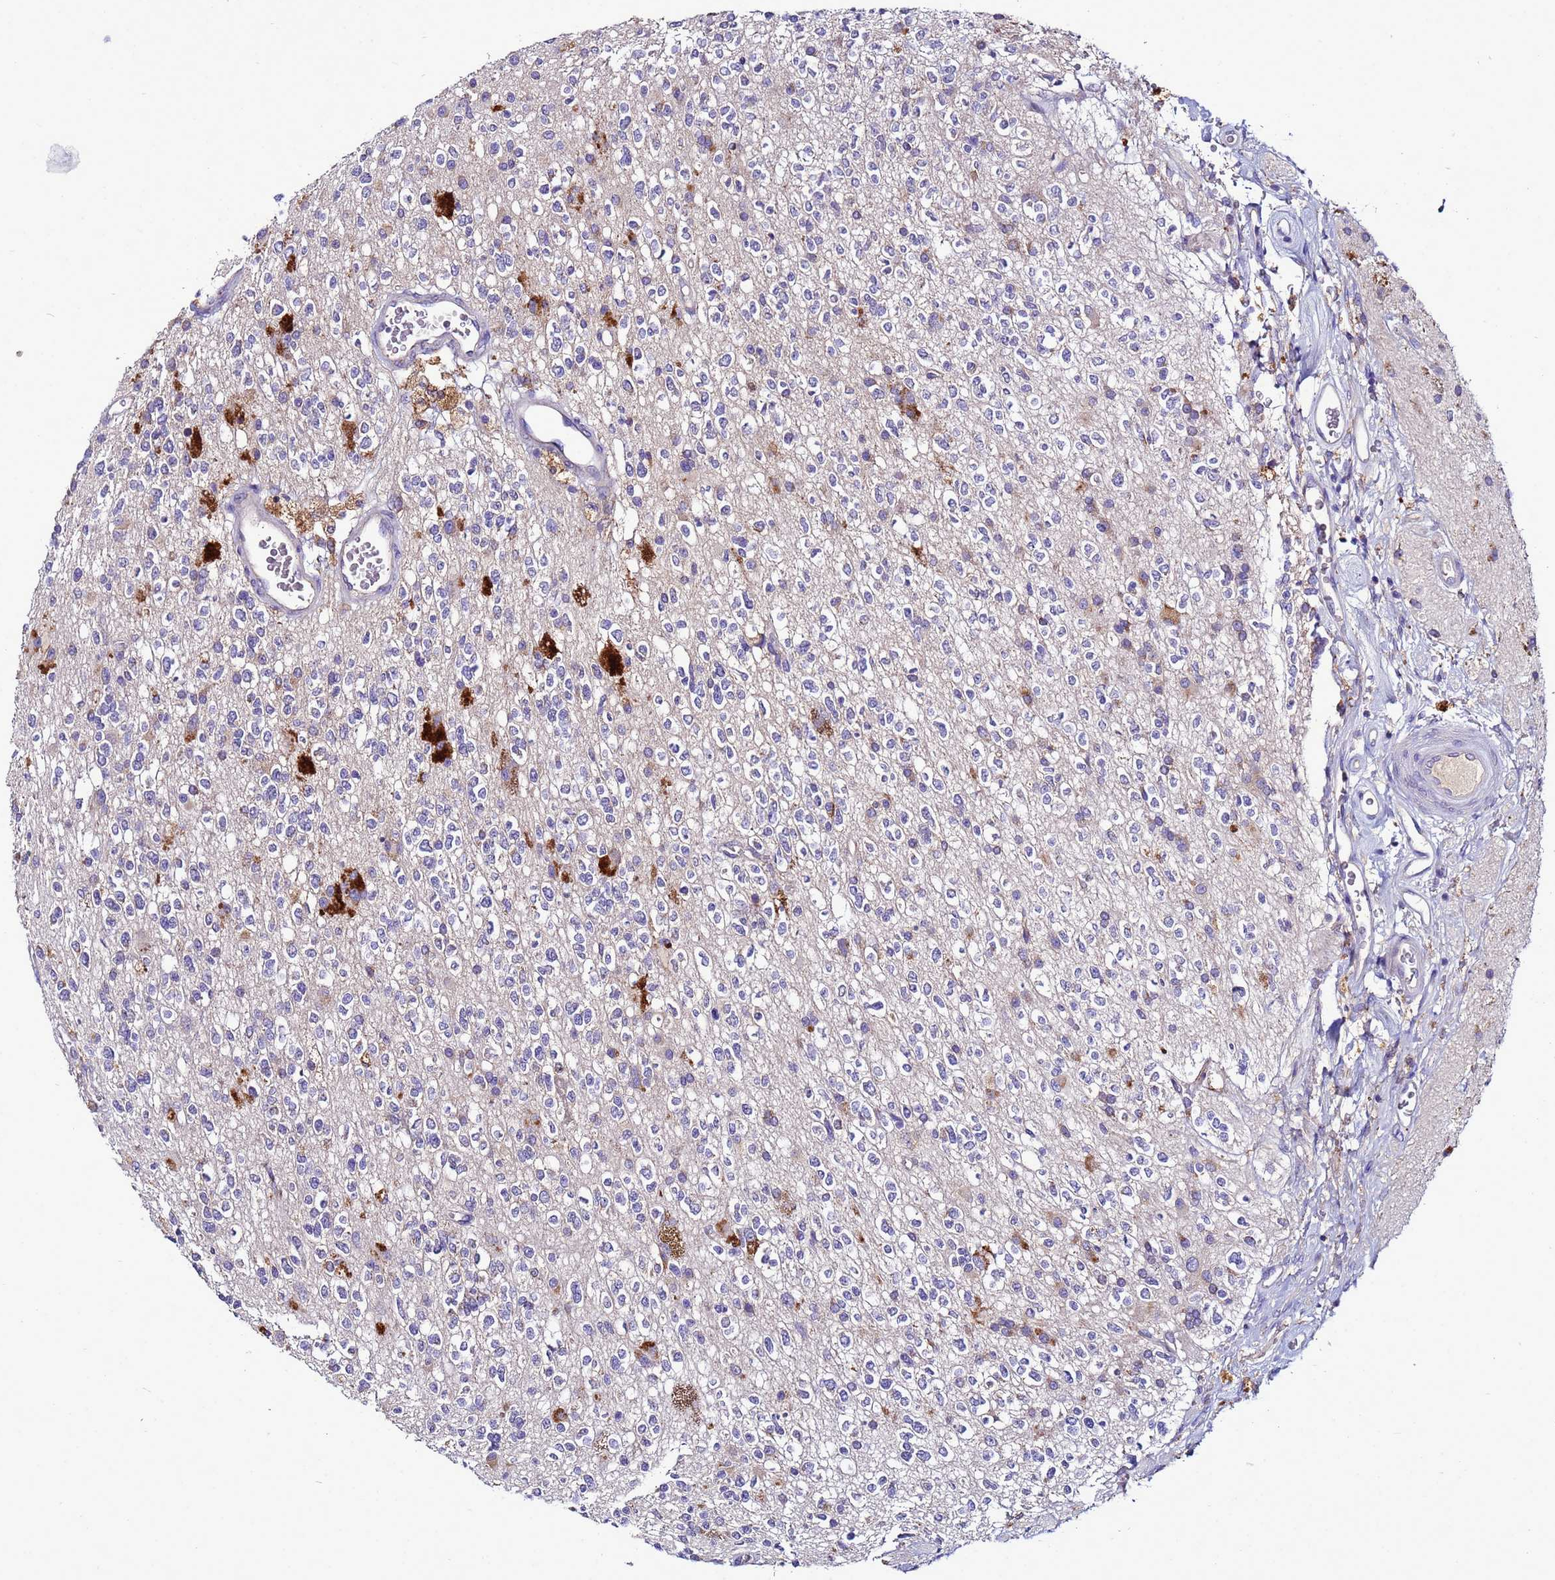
{"staining": {"intensity": "negative", "quantity": "none", "location": "none"}, "tissue": "glioma", "cell_type": "Tumor cells", "image_type": "cancer", "snomed": [{"axis": "morphology", "description": "Glioma, malignant, High grade"}, {"axis": "topography", "description": "Brain"}], "caption": "A high-resolution photomicrograph shows immunohistochemistry (IHC) staining of glioma, which displays no significant expression in tumor cells.", "gene": "ANTKMT", "patient": {"sex": "male", "age": 34}}